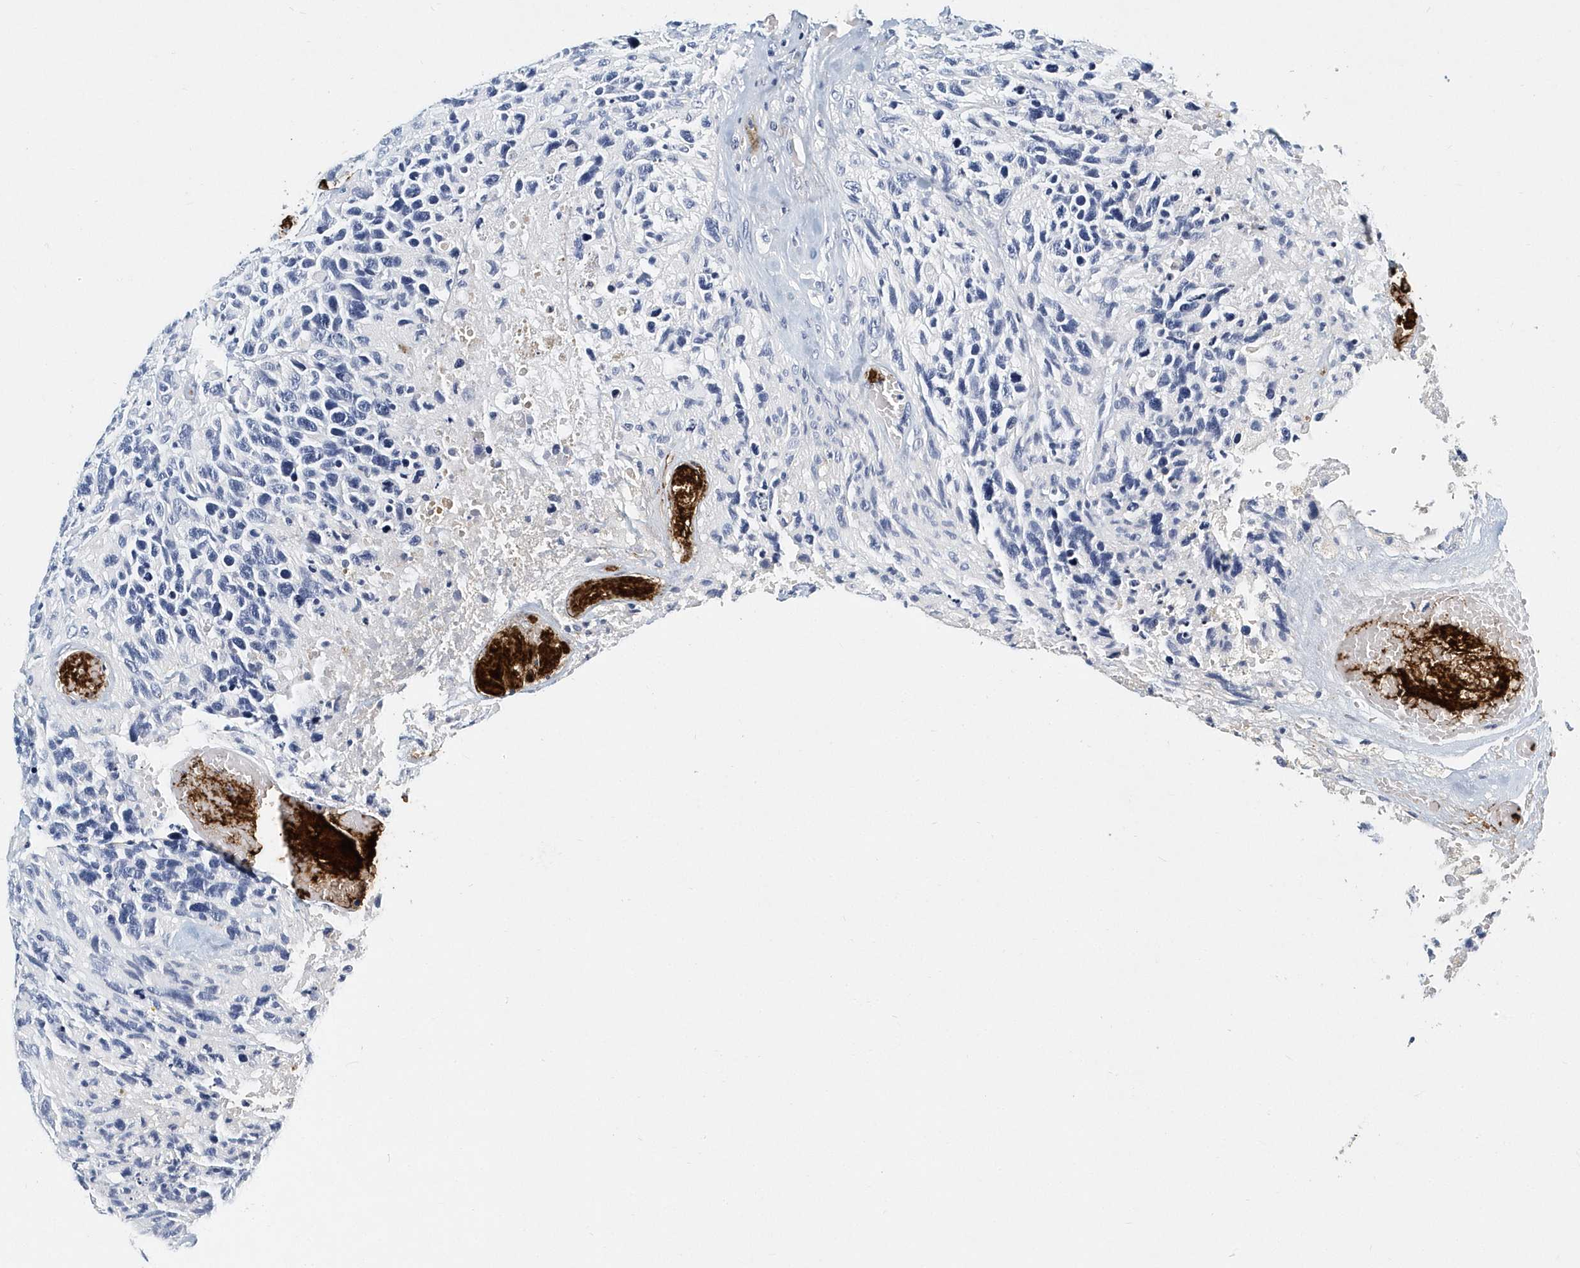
{"staining": {"intensity": "negative", "quantity": "none", "location": "none"}, "tissue": "glioma", "cell_type": "Tumor cells", "image_type": "cancer", "snomed": [{"axis": "morphology", "description": "Glioma, malignant, High grade"}, {"axis": "topography", "description": "Brain"}], "caption": "This is an immunohistochemistry image of malignant high-grade glioma. There is no staining in tumor cells.", "gene": "ITGA2B", "patient": {"sex": "male", "age": 69}}